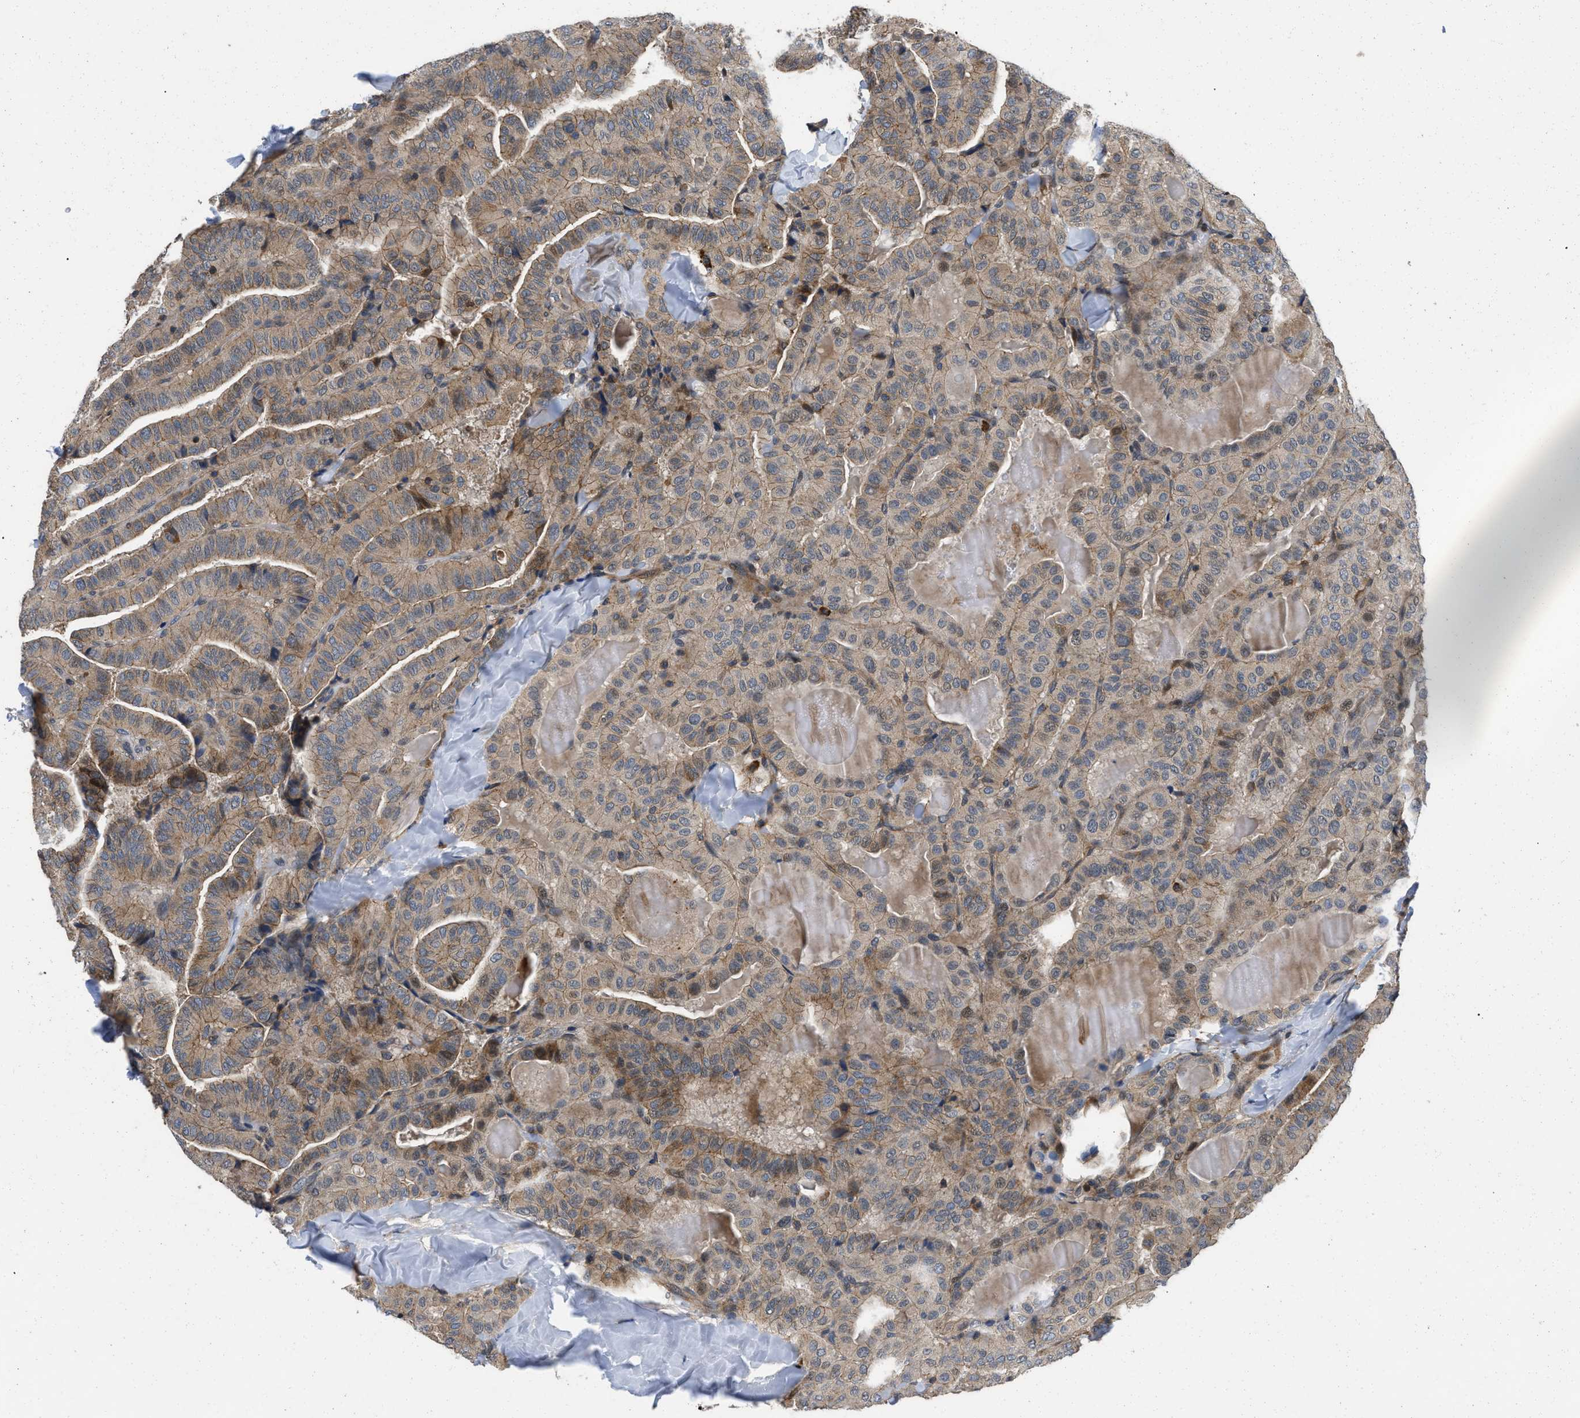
{"staining": {"intensity": "moderate", "quantity": ">75%", "location": "cytoplasmic/membranous"}, "tissue": "thyroid cancer", "cell_type": "Tumor cells", "image_type": "cancer", "snomed": [{"axis": "morphology", "description": "Papillary adenocarcinoma, NOS"}, {"axis": "topography", "description": "Thyroid gland"}], "caption": "Immunohistochemical staining of human thyroid cancer (papillary adenocarcinoma) demonstrates medium levels of moderate cytoplasmic/membranous protein positivity in approximately >75% of tumor cells.", "gene": "PRDM14", "patient": {"sex": "male", "age": 77}}